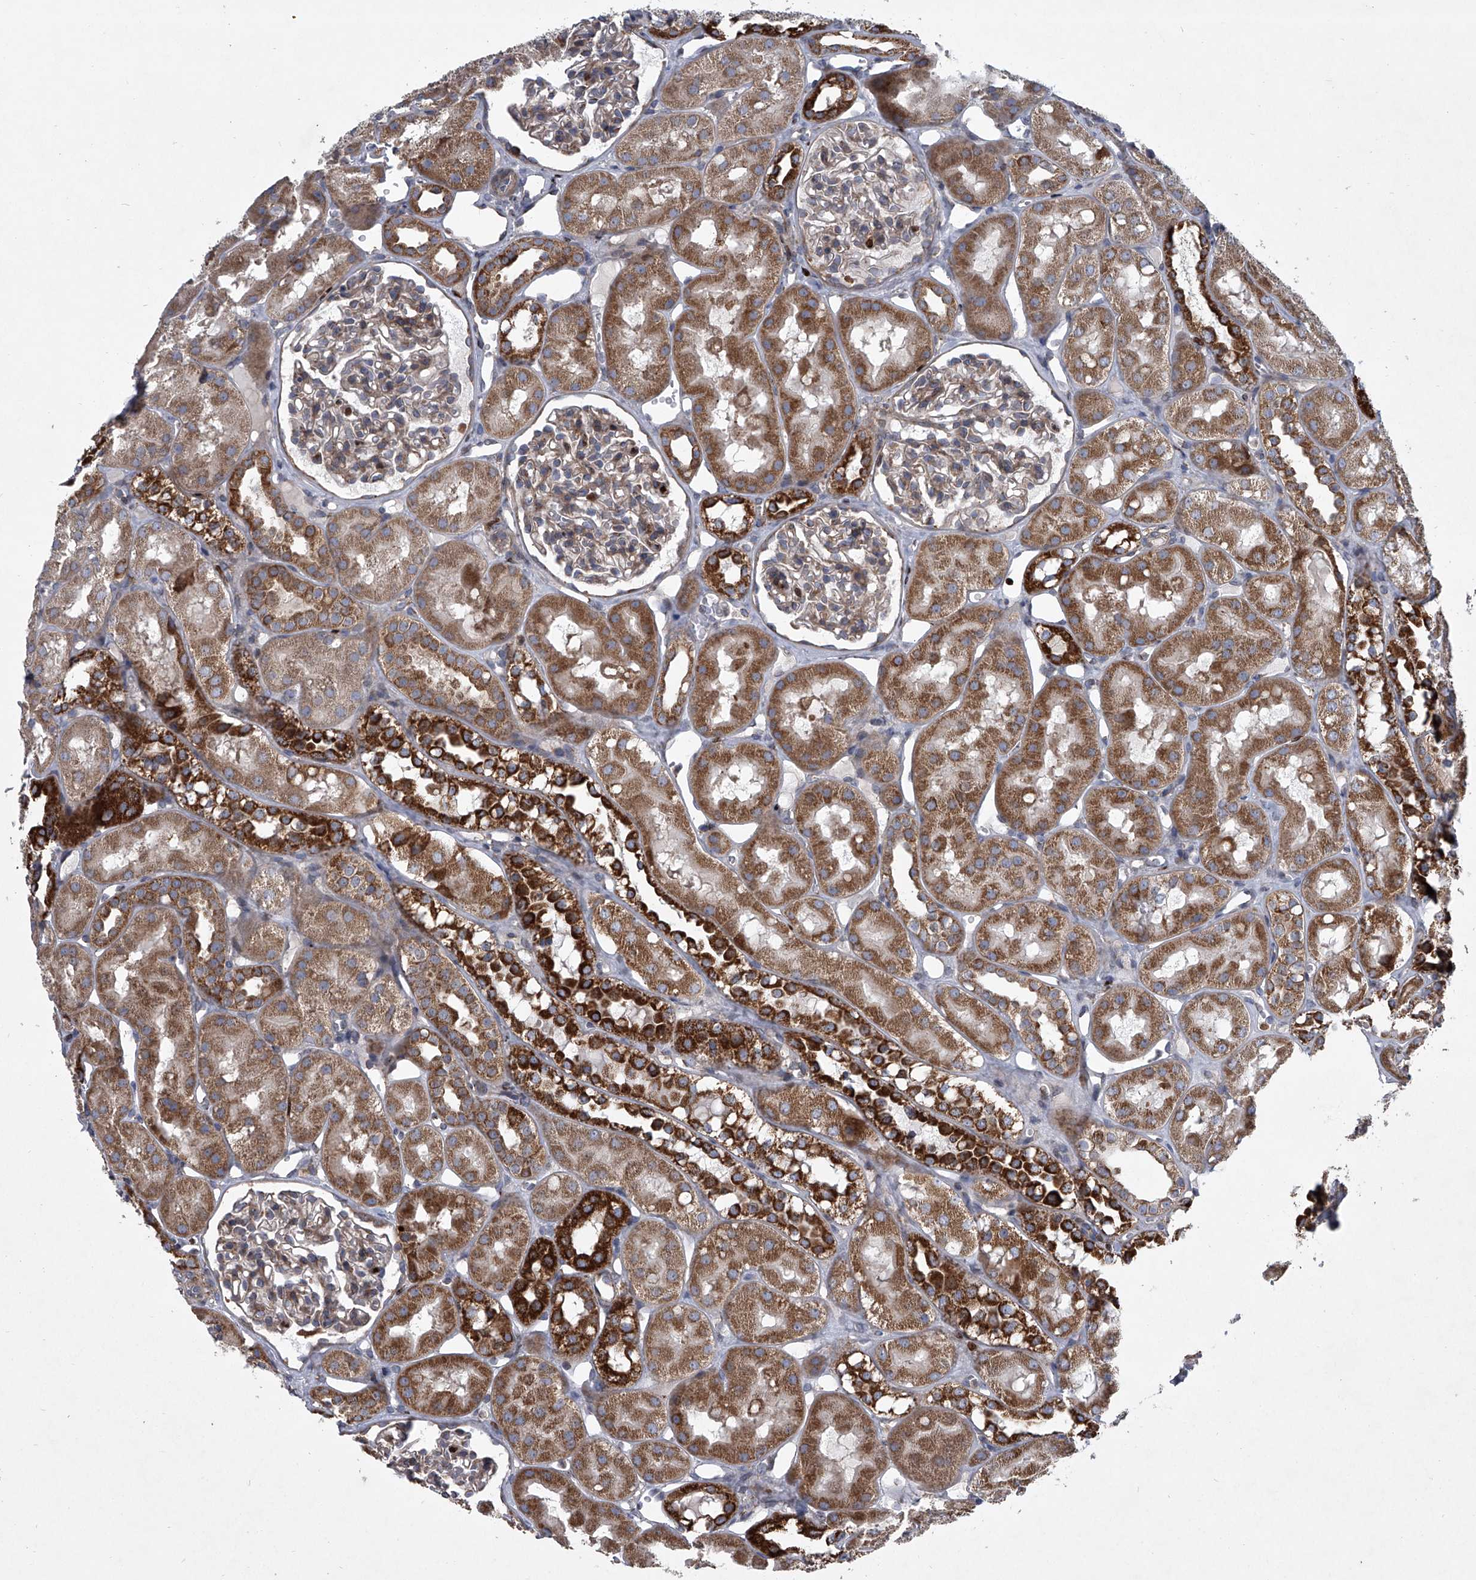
{"staining": {"intensity": "moderate", "quantity": ">75%", "location": "cytoplasmic/membranous"}, "tissue": "kidney", "cell_type": "Cells in glomeruli", "image_type": "normal", "snomed": [{"axis": "morphology", "description": "Normal tissue, NOS"}, {"axis": "topography", "description": "Kidney"}], "caption": "Kidney stained for a protein (brown) shows moderate cytoplasmic/membranous positive positivity in about >75% of cells in glomeruli.", "gene": "STRADA", "patient": {"sex": "male", "age": 16}}